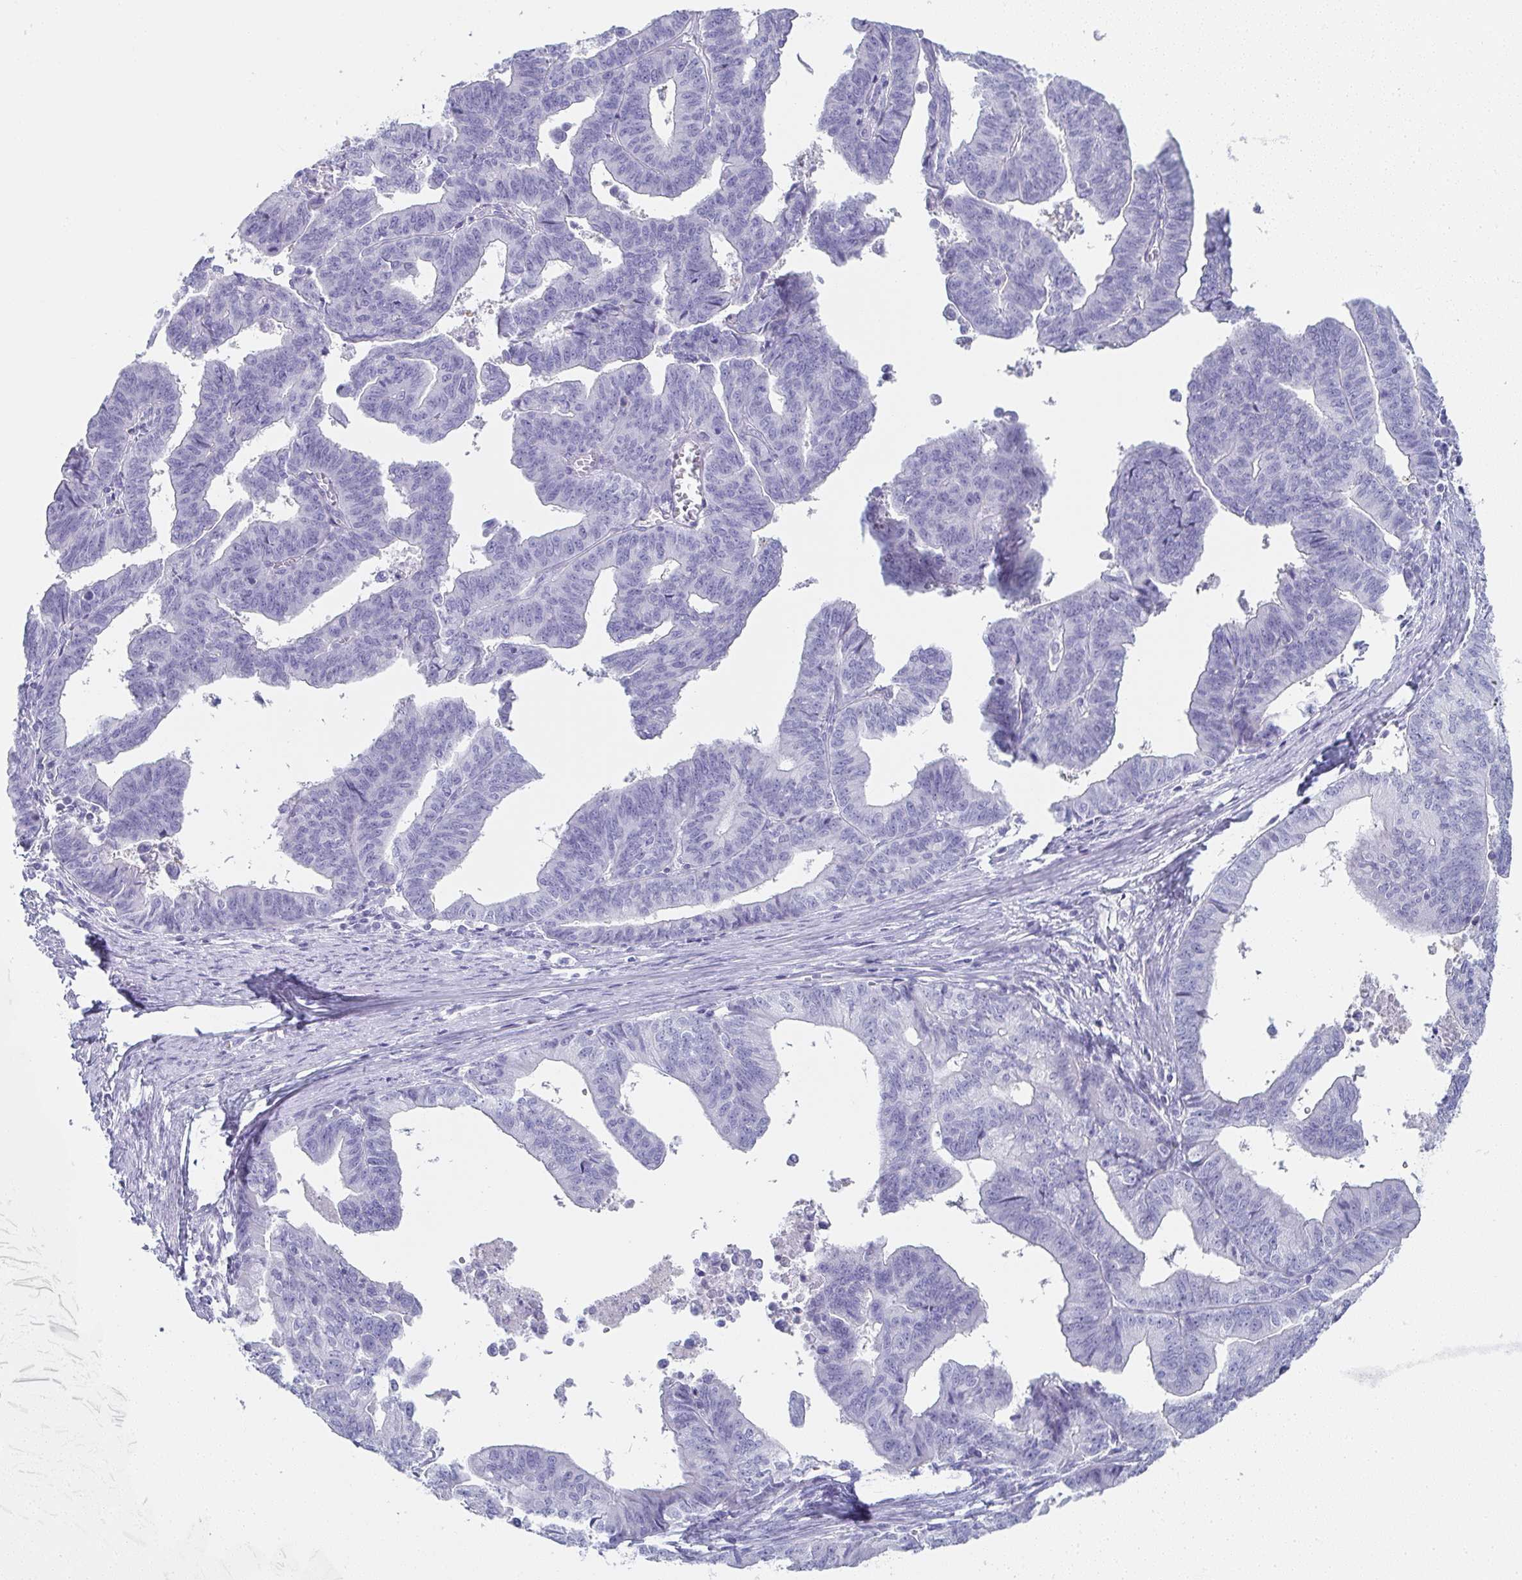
{"staining": {"intensity": "negative", "quantity": "none", "location": "none"}, "tissue": "endometrial cancer", "cell_type": "Tumor cells", "image_type": "cancer", "snomed": [{"axis": "morphology", "description": "Adenocarcinoma, NOS"}, {"axis": "topography", "description": "Endometrium"}], "caption": "DAB immunohistochemical staining of human endometrial cancer demonstrates no significant positivity in tumor cells. The staining was performed using DAB (3,3'-diaminobenzidine) to visualize the protein expression in brown, while the nuclei were stained in blue with hematoxylin (Magnification: 20x).", "gene": "SYCP1", "patient": {"sex": "female", "age": 65}}